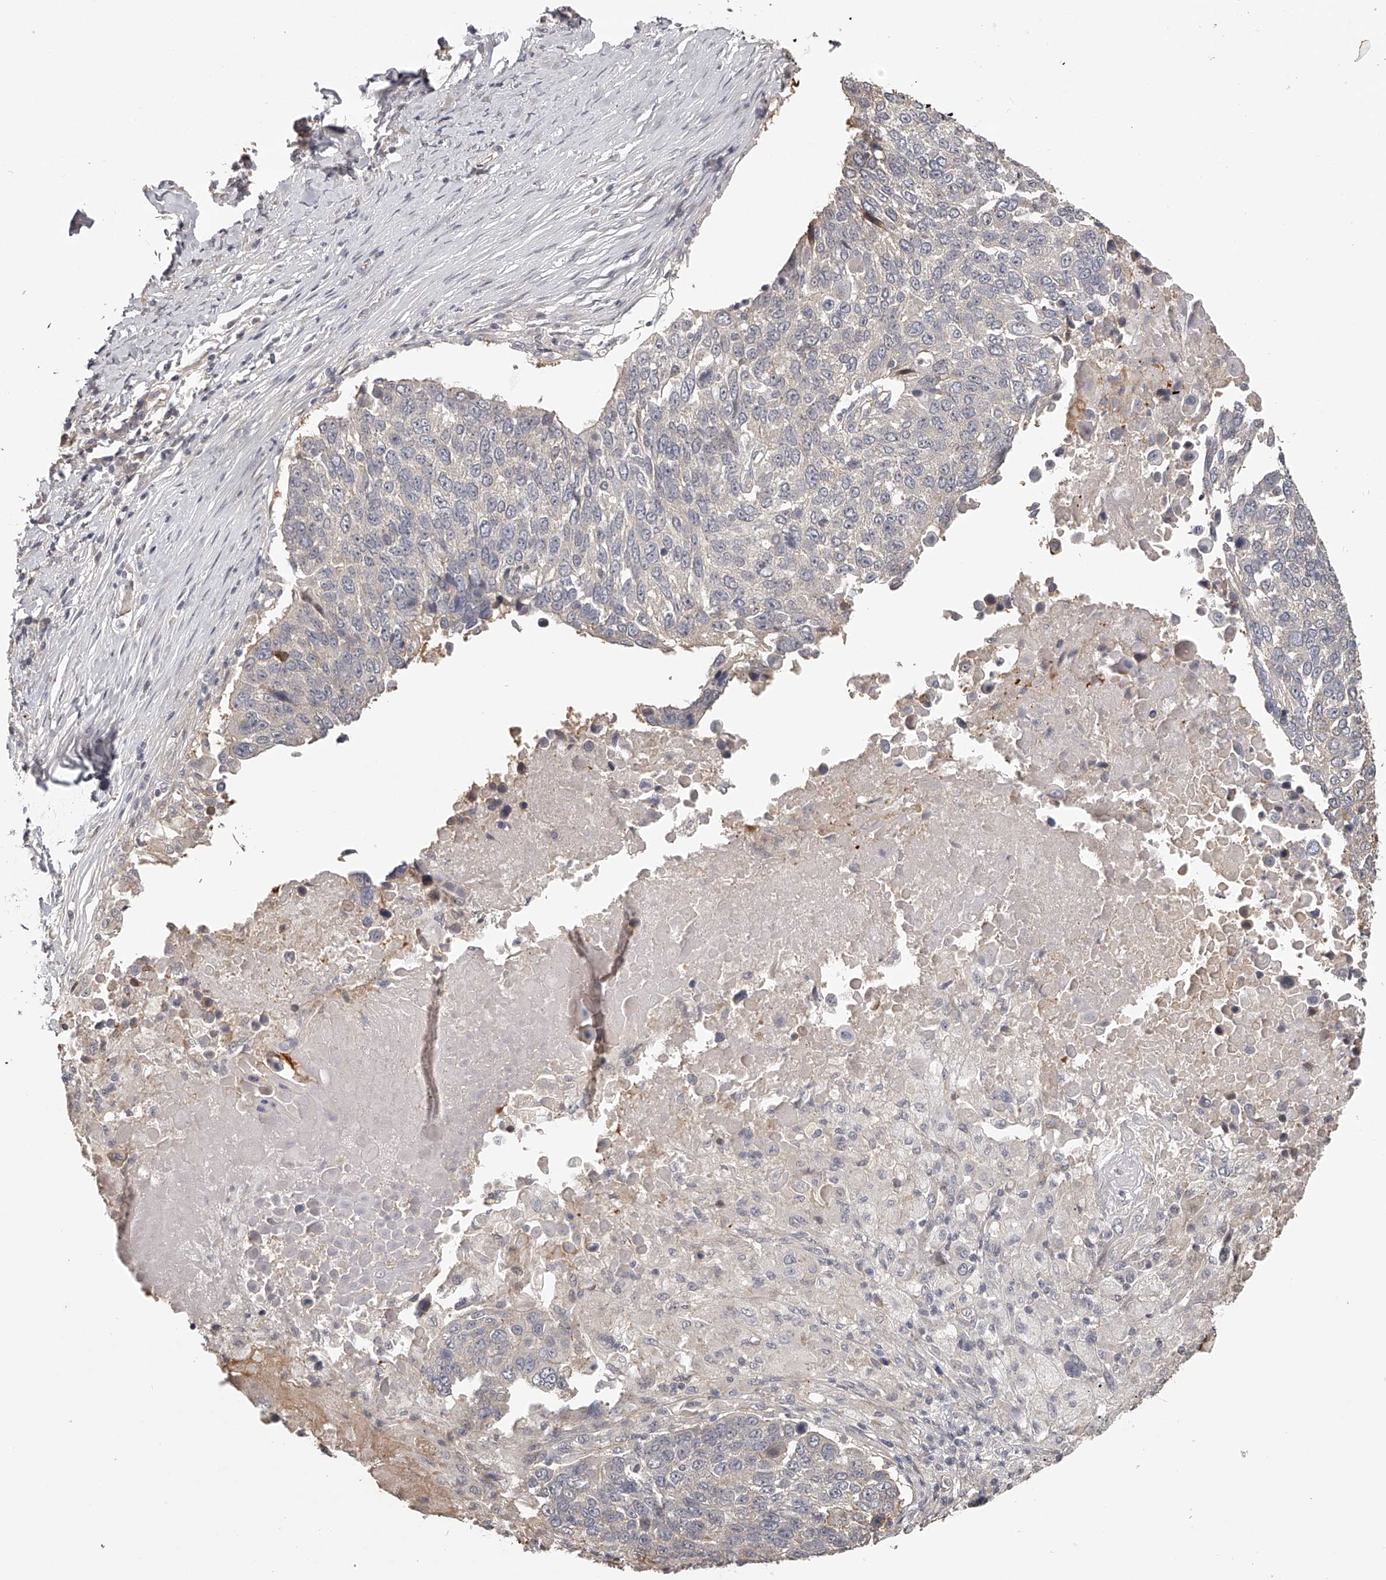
{"staining": {"intensity": "weak", "quantity": "<25%", "location": "cytoplasmic/membranous"}, "tissue": "lung cancer", "cell_type": "Tumor cells", "image_type": "cancer", "snomed": [{"axis": "morphology", "description": "Squamous cell carcinoma, NOS"}, {"axis": "topography", "description": "Lung"}], "caption": "Tumor cells show no significant expression in lung cancer (squamous cell carcinoma).", "gene": "ZNF582", "patient": {"sex": "male", "age": 66}}